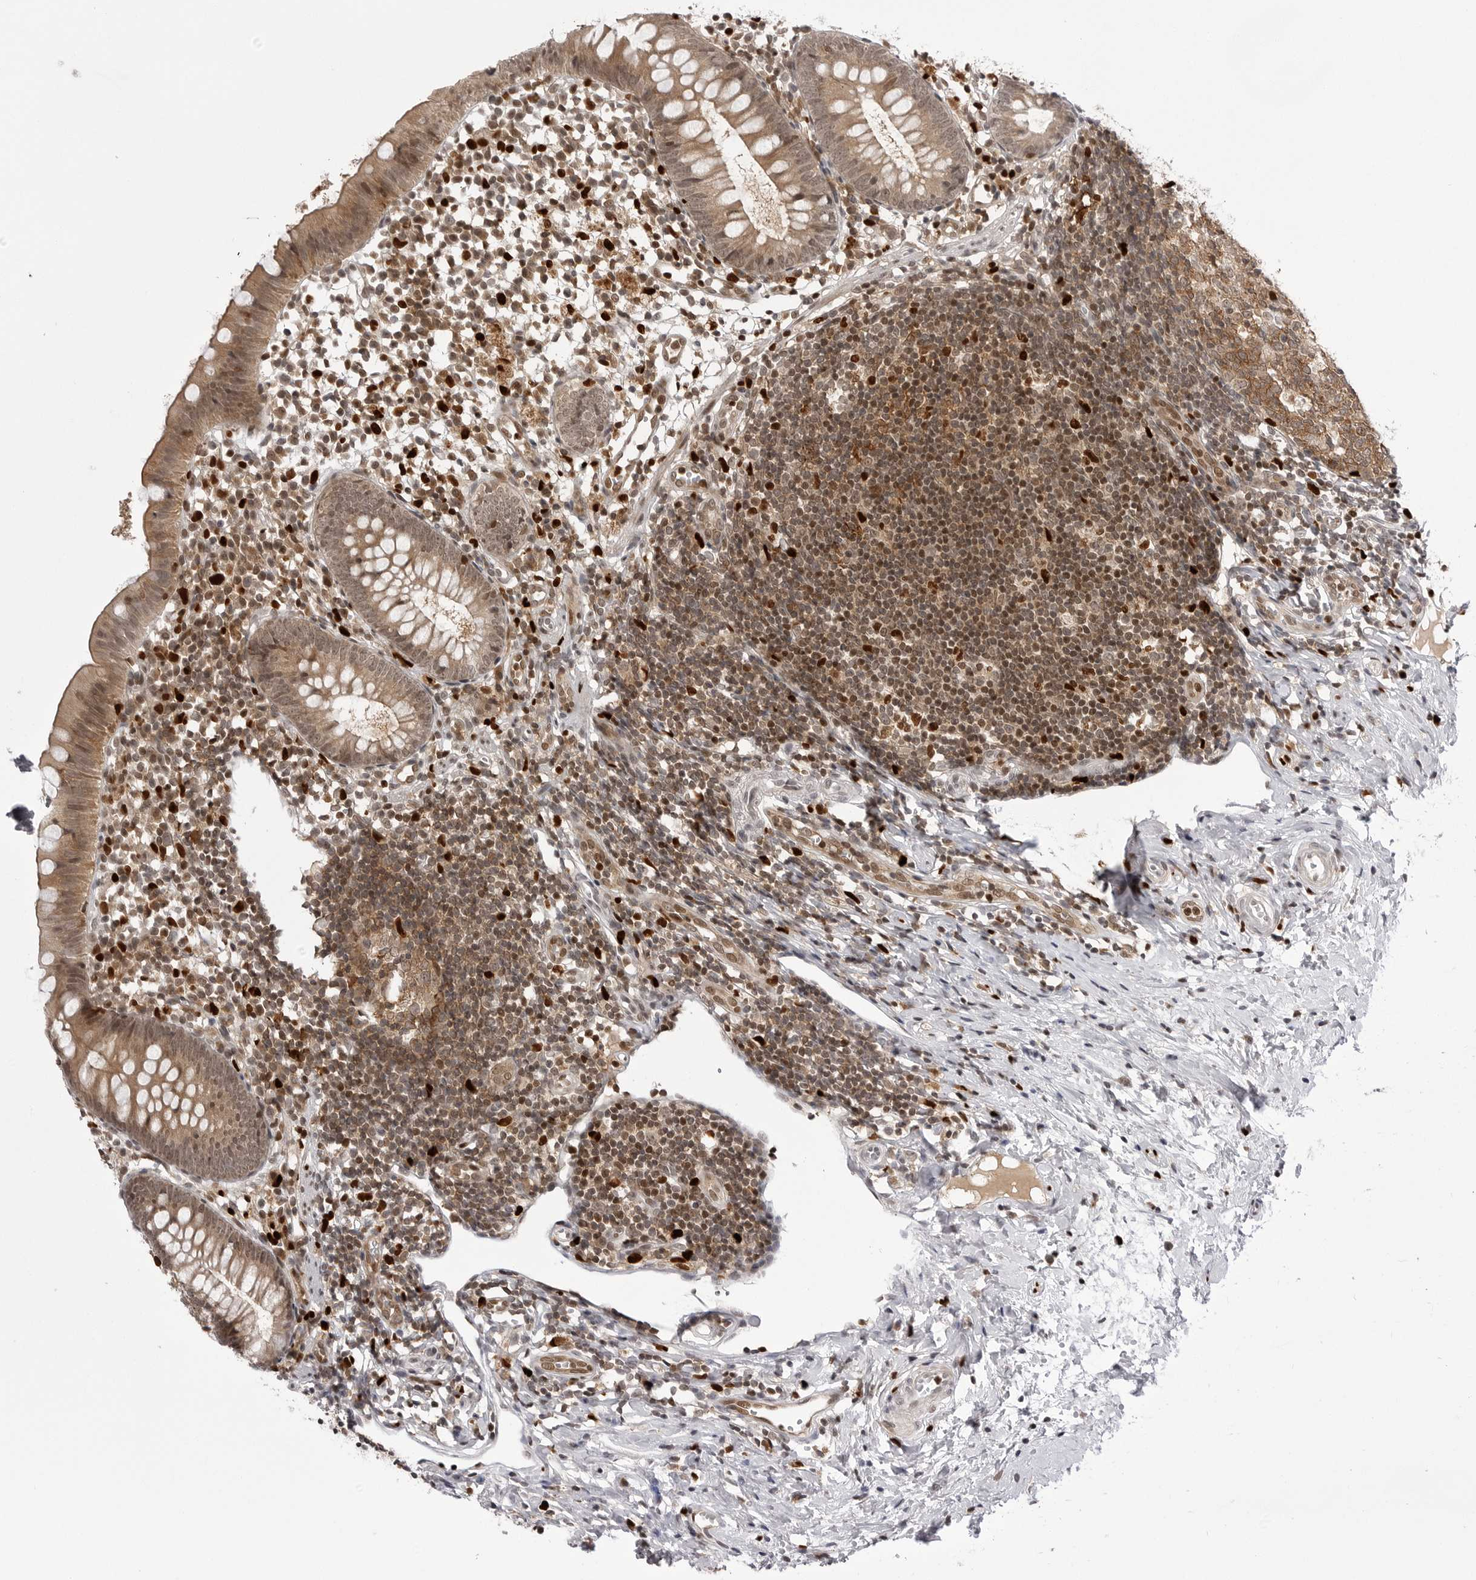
{"staining": {"intensity": "moderate", "quantity": ">75%", "location": "cytoplasmic/membranous,nuclear"}, "tissue": "appendix", "cell_type": "Glandular cells", "image_type": "normal", "snomed": [{"axis": "morphology", "description": "Normal tissue, NOS"}, {"axis": "topography", "description": "Appendix"}], "caption": "Immunohistochemistry (IHC) image of benign appendix: human appendix stained using immunohistochemistry displays medium levels of moderate protein expression localized specifically in the cytoplasmic/membranous,nuclear of glandular cells, appearing as a cytoplasmic/membranous,nuclear brown color.", "gene": "PTK2B", "patient": {"sex": "female", "age": 20}}